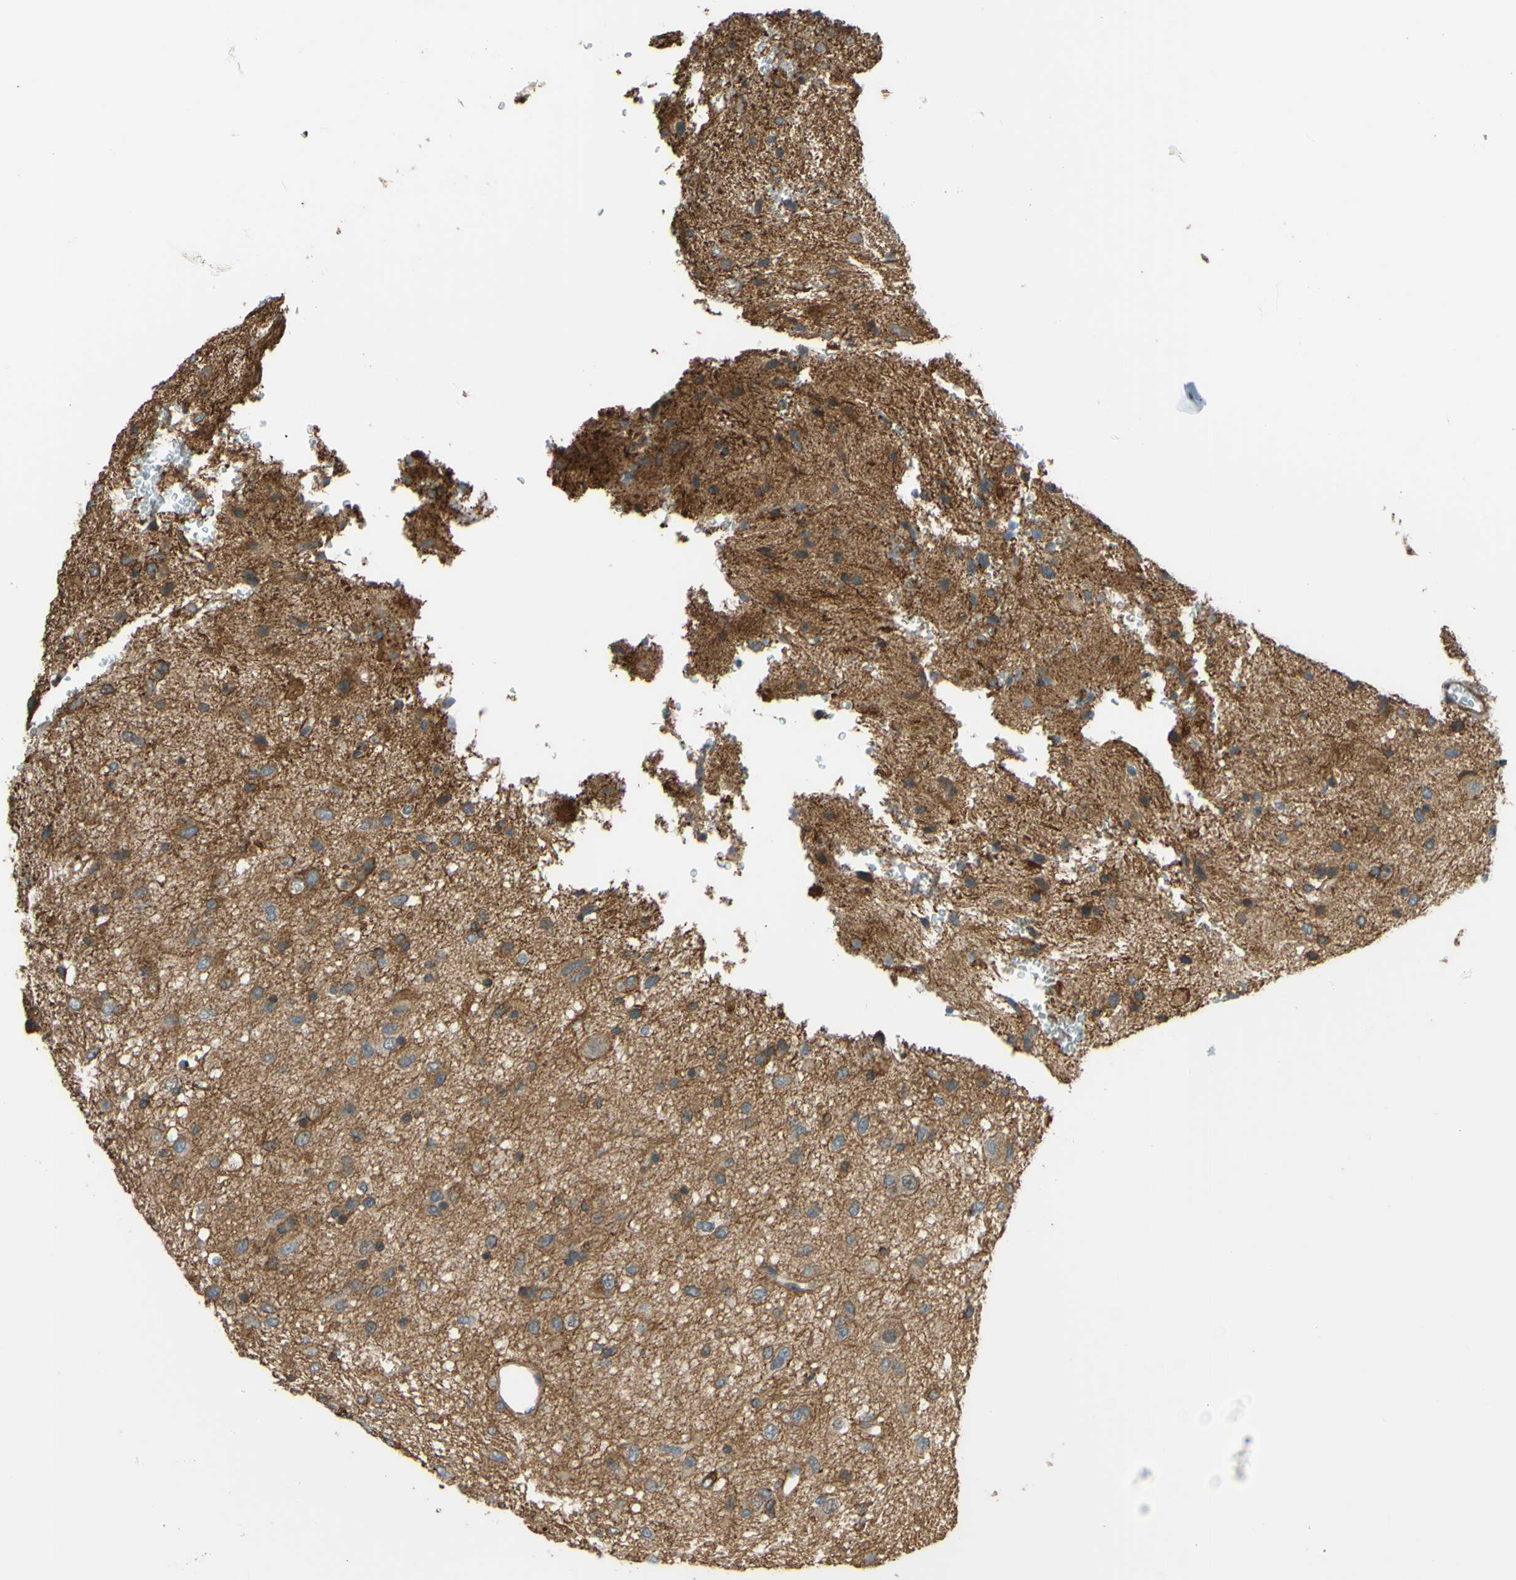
{"staining": {"intensity": "moderate", "quantity": ">75%", "location": "cytoplasmic/membranous"}, "tissue": "glioma", "cell_type": "Tumor cells", "image_type": "cancer", "snomed": [{"axis": "morphology", "description": "Glioma, malignant, Low grade"}, {"axis": "topography", "description": "Brain"}], "caption": "Protein positivity by immunohistochemistry shows moderate cytoplasmic/membranous positivity in approximately >75% of tumor cells in malignant glioma (low-grade). Ihc stains the protein of interest in brown and the nuclei are stained blue.", "gene": "ADD3", "patient": {"sex": "male", "age": 77}}